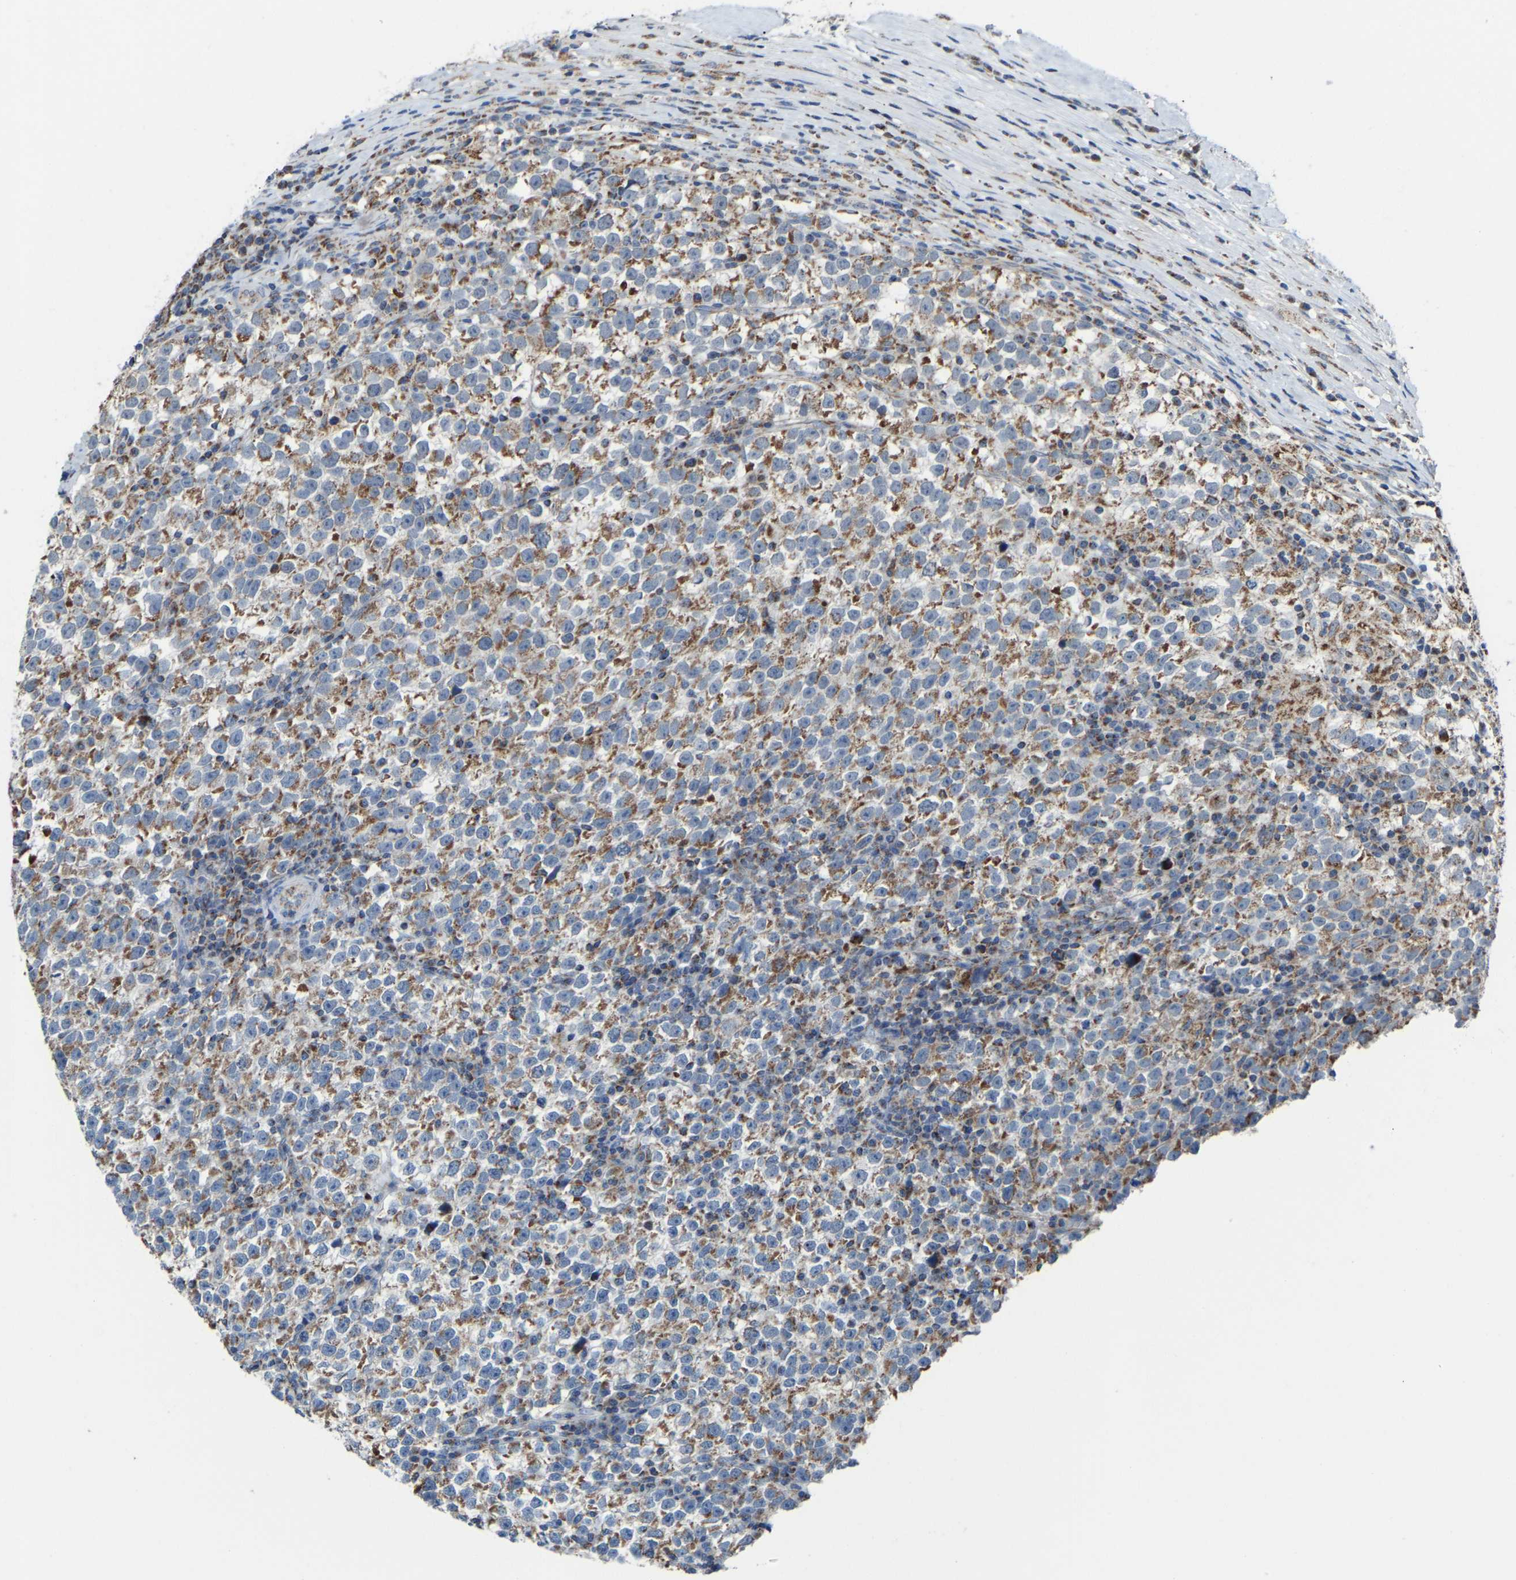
{"staining": {"intensity": "moderate", "quantity": ">75%", "location": "cytoplasmic/membranous"}, "tissue": "testis cancer", "cell_type": "Tumor cells", "image_type": "cancer", "snomed": [{"axis": "morphology", "description": "Normal tissue, NOS"}, {"axis": "morphology", "description": "Seminoma, NOS"}, {"axis": "topography", "description": "Testis"}], "caption": "Immunohistochemical staining of seminoma (testis) reveals medium levels of moderate cytoplasmic/membranous staining in about >75% of tumor cells.", "gene": "CANT1", "patient": {"sex": "male", "age": 43}}